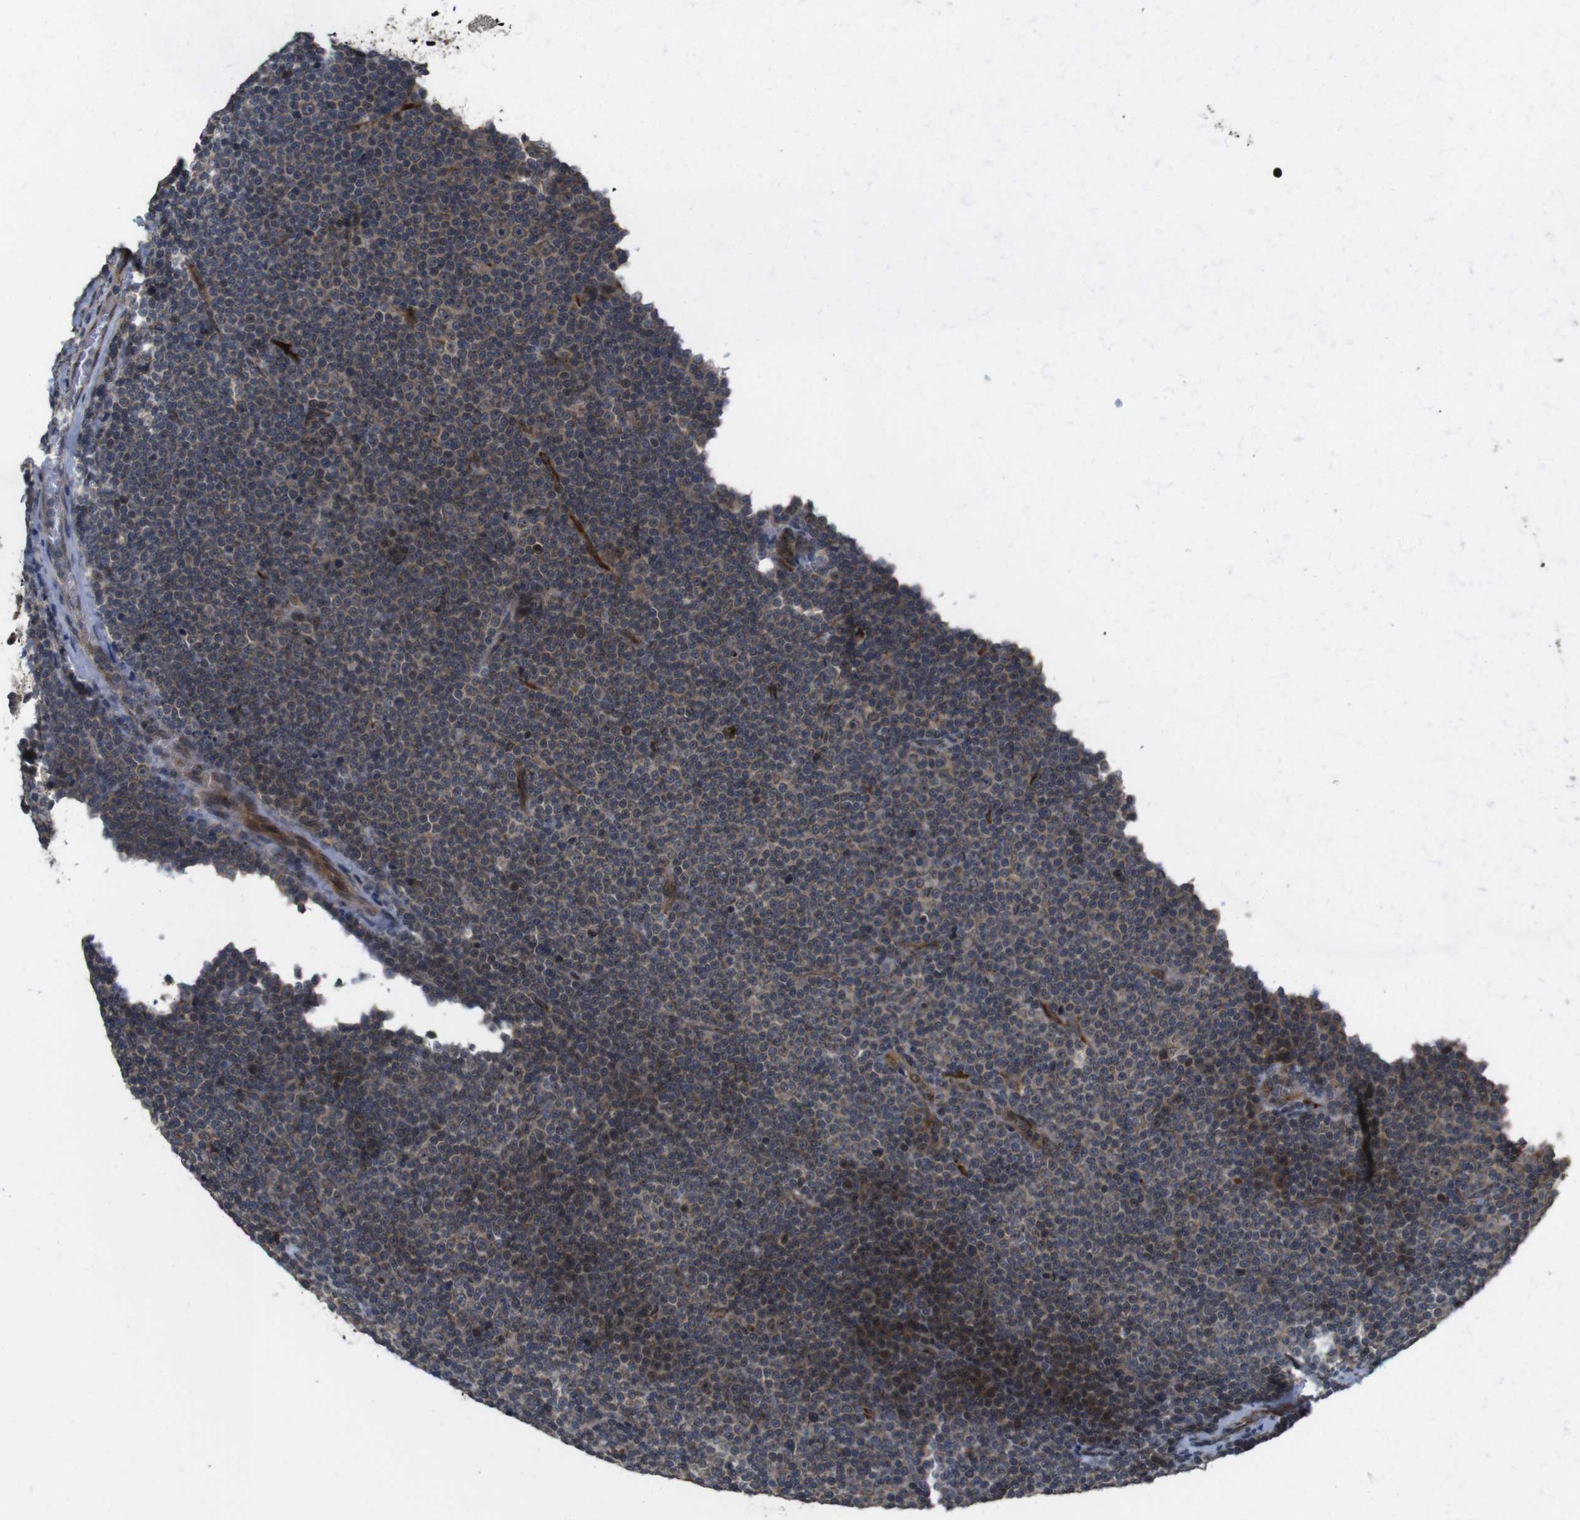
{"staining": {"intensity": "weak", "quantity": "25%-75%", "location": "cytoplasmic/membranous"}, "tissue": "lymphoma", "cell_type": "Tumor cells", "image_type": "cancer", "snomed": [{"axis": "morphology", "description": "Malignant lymphoma, non-Hodgkin's type, Low grade"}, {"axis": "topography", "description": "Lymph node"}], "caption": "A micrograph of human malignant lymphoma, non-Hodgkin's type (low-grade) stained for a protein reveals weak cytoplasmic/membranous brown staining in tumor cells.", "gene": "EFCAB14", "patient": {"sex": "female", "age": 67}}